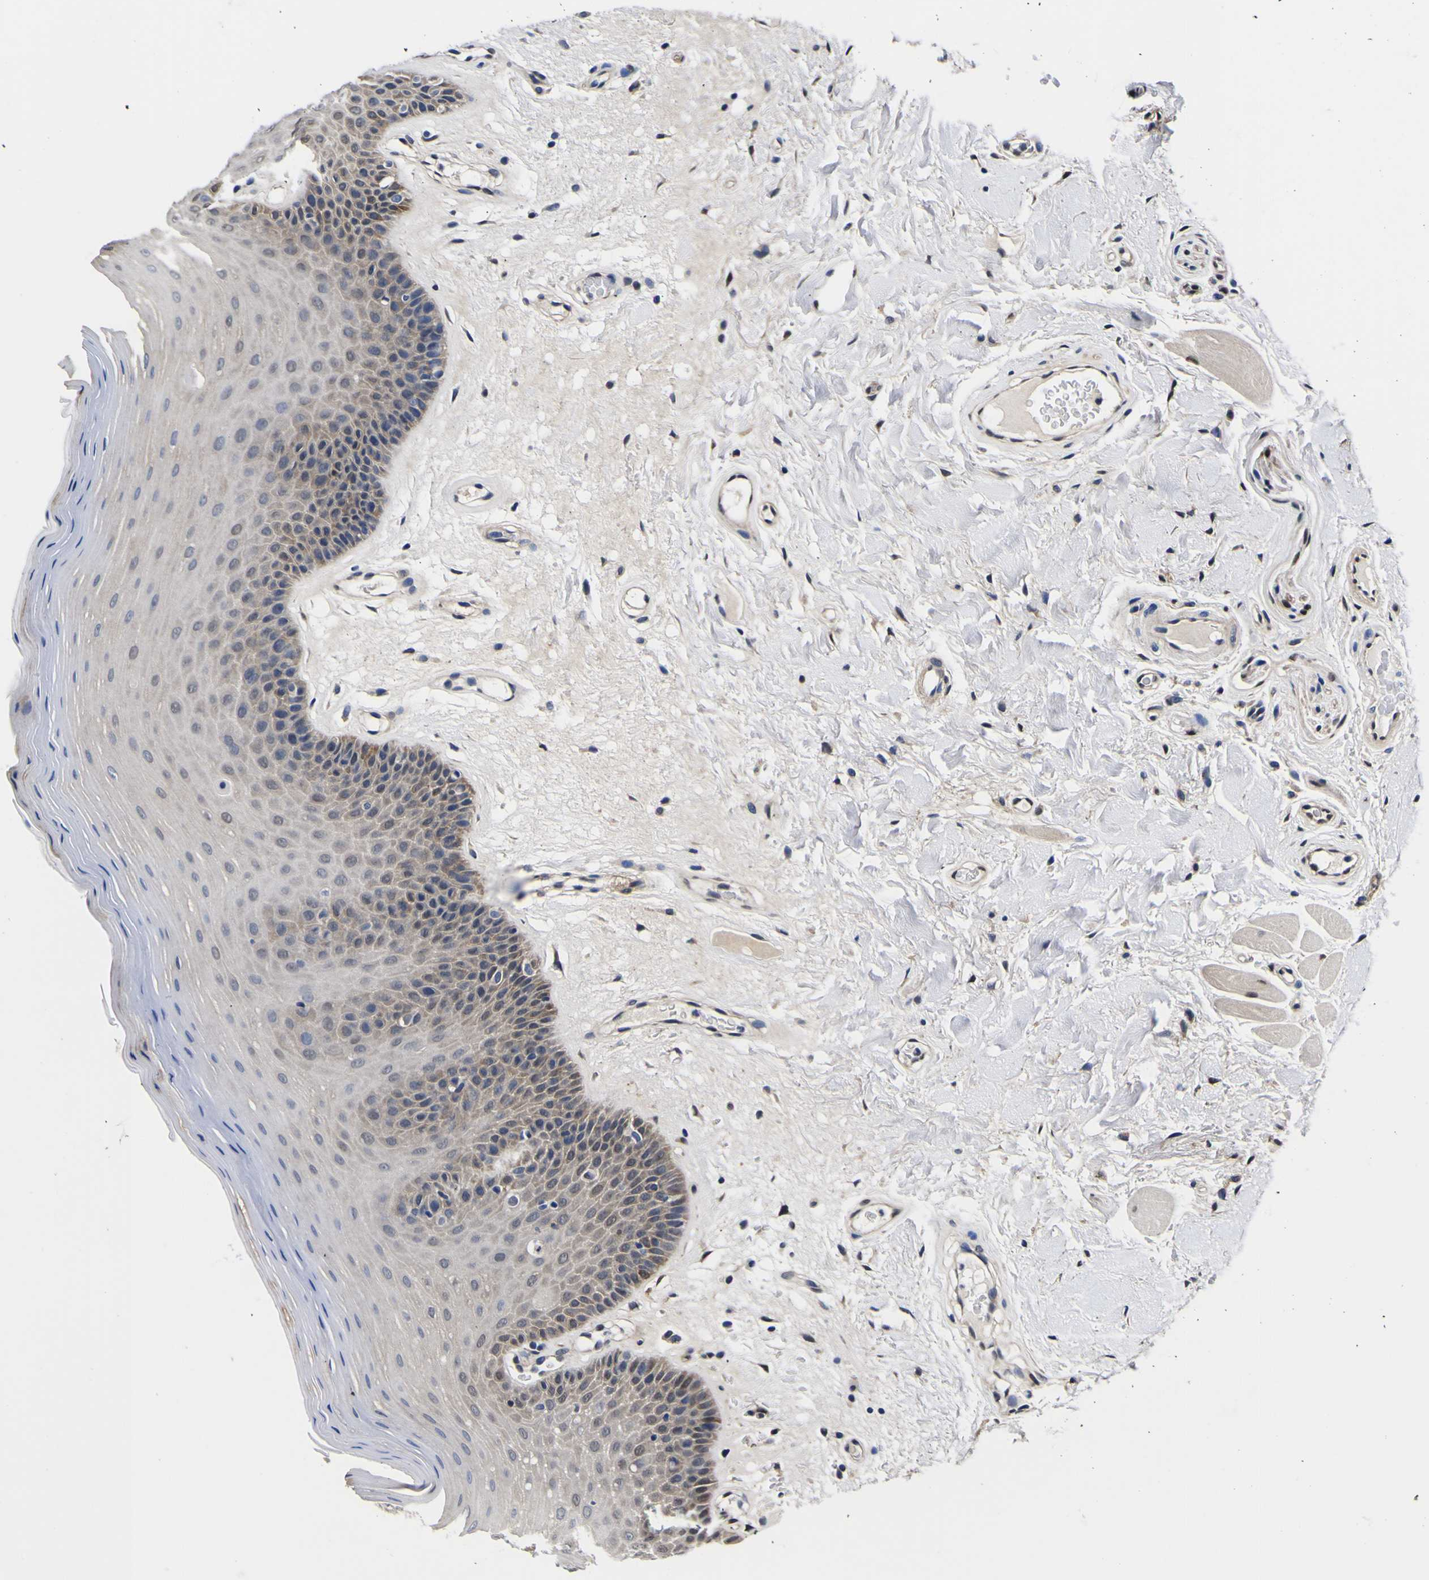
{"staining": {"intensity": "weak", "quantity": ">75%", "location": "cytoplasmic/membranous"}, "tissue": "oral mucosa", "cell_type": "Squamous epithelial cells", "image_type": "normal", "snomed": [{"axis": "morphology", "description": "Normal tissue, NOS"}, {"axis": "morphology", "description": "Squamous cell carcinoma, NOS"}, {"axis": "topography", "description": "Skeletal muscle"}, {"axis": "topography", "description": "Adipose tissue"}, {"axis": "topography", "description": "Vascular tissue"}, {"axis": "topography", "description": "Oral tissue"}, {"axis": "topography", "description": "Peripheral nerve tissue"}, {"axis": "topography", "description": "Head-Neck"}], "caption": "Oral mucosa stained with DAB (3,3'-diaminobenzidine) IHC displays low levels of weak cytoplasmic/membranous staining in approximately >75% of squamous epithelial cells.", "gene": "FAM110B", "patient": {"sex": "male", "age": 71}}